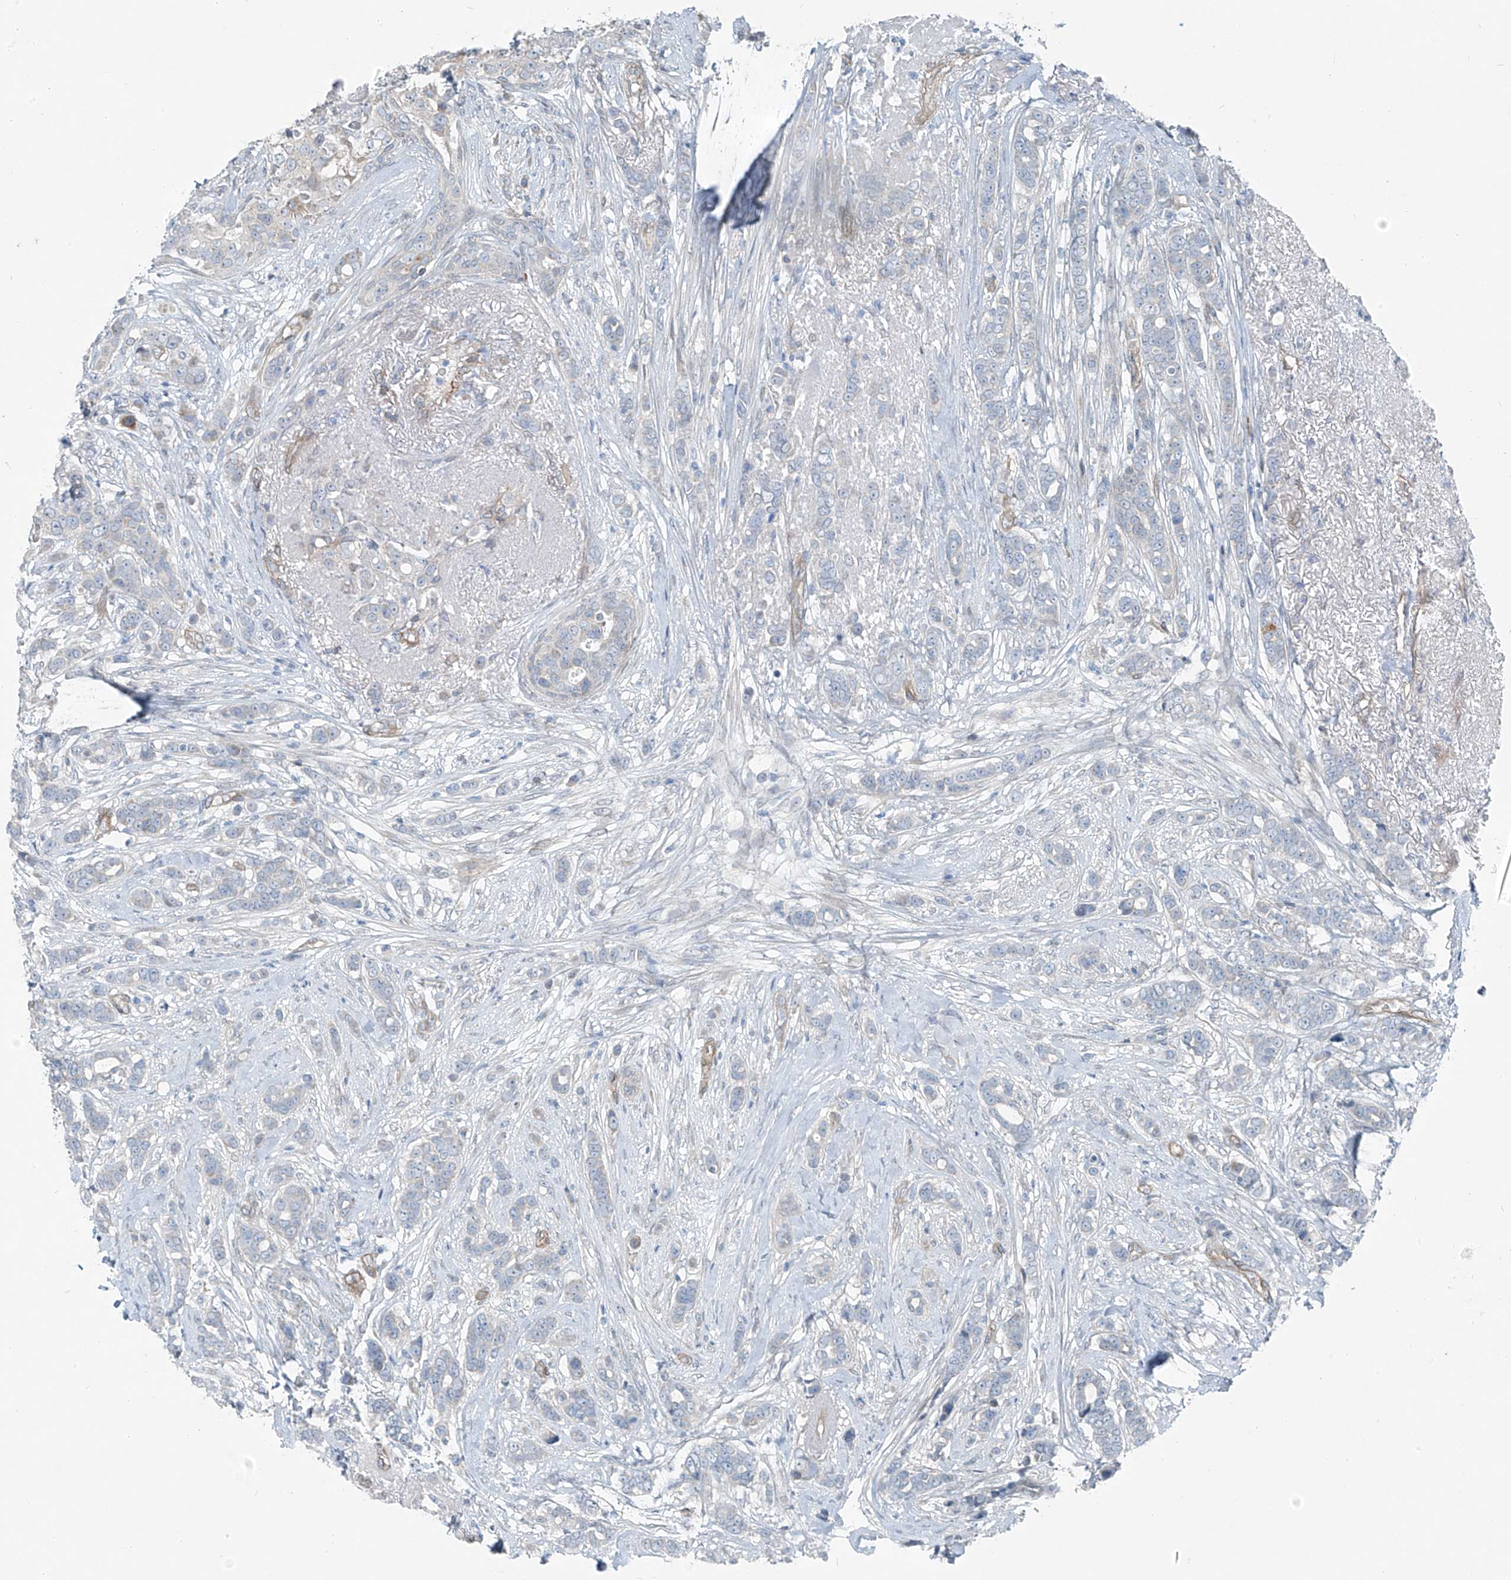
{"staining": {"intensity": "negative", "quantity": "none", "location": "none"}, "tissue": "breast cancer", "cell_type": "Tumor cells", "image_type": "cancer", "snomed": [{"axis": "morphology", "description": "Lobular carcinoma"}, {"axis": "topography", "description": "Breast"}], "caption": "The photomicrograph shows no staining of tumor cells in lobular carcinoma (breast).", "gene": "TNS2", "patient": {"sex": "female", "age": 51}}